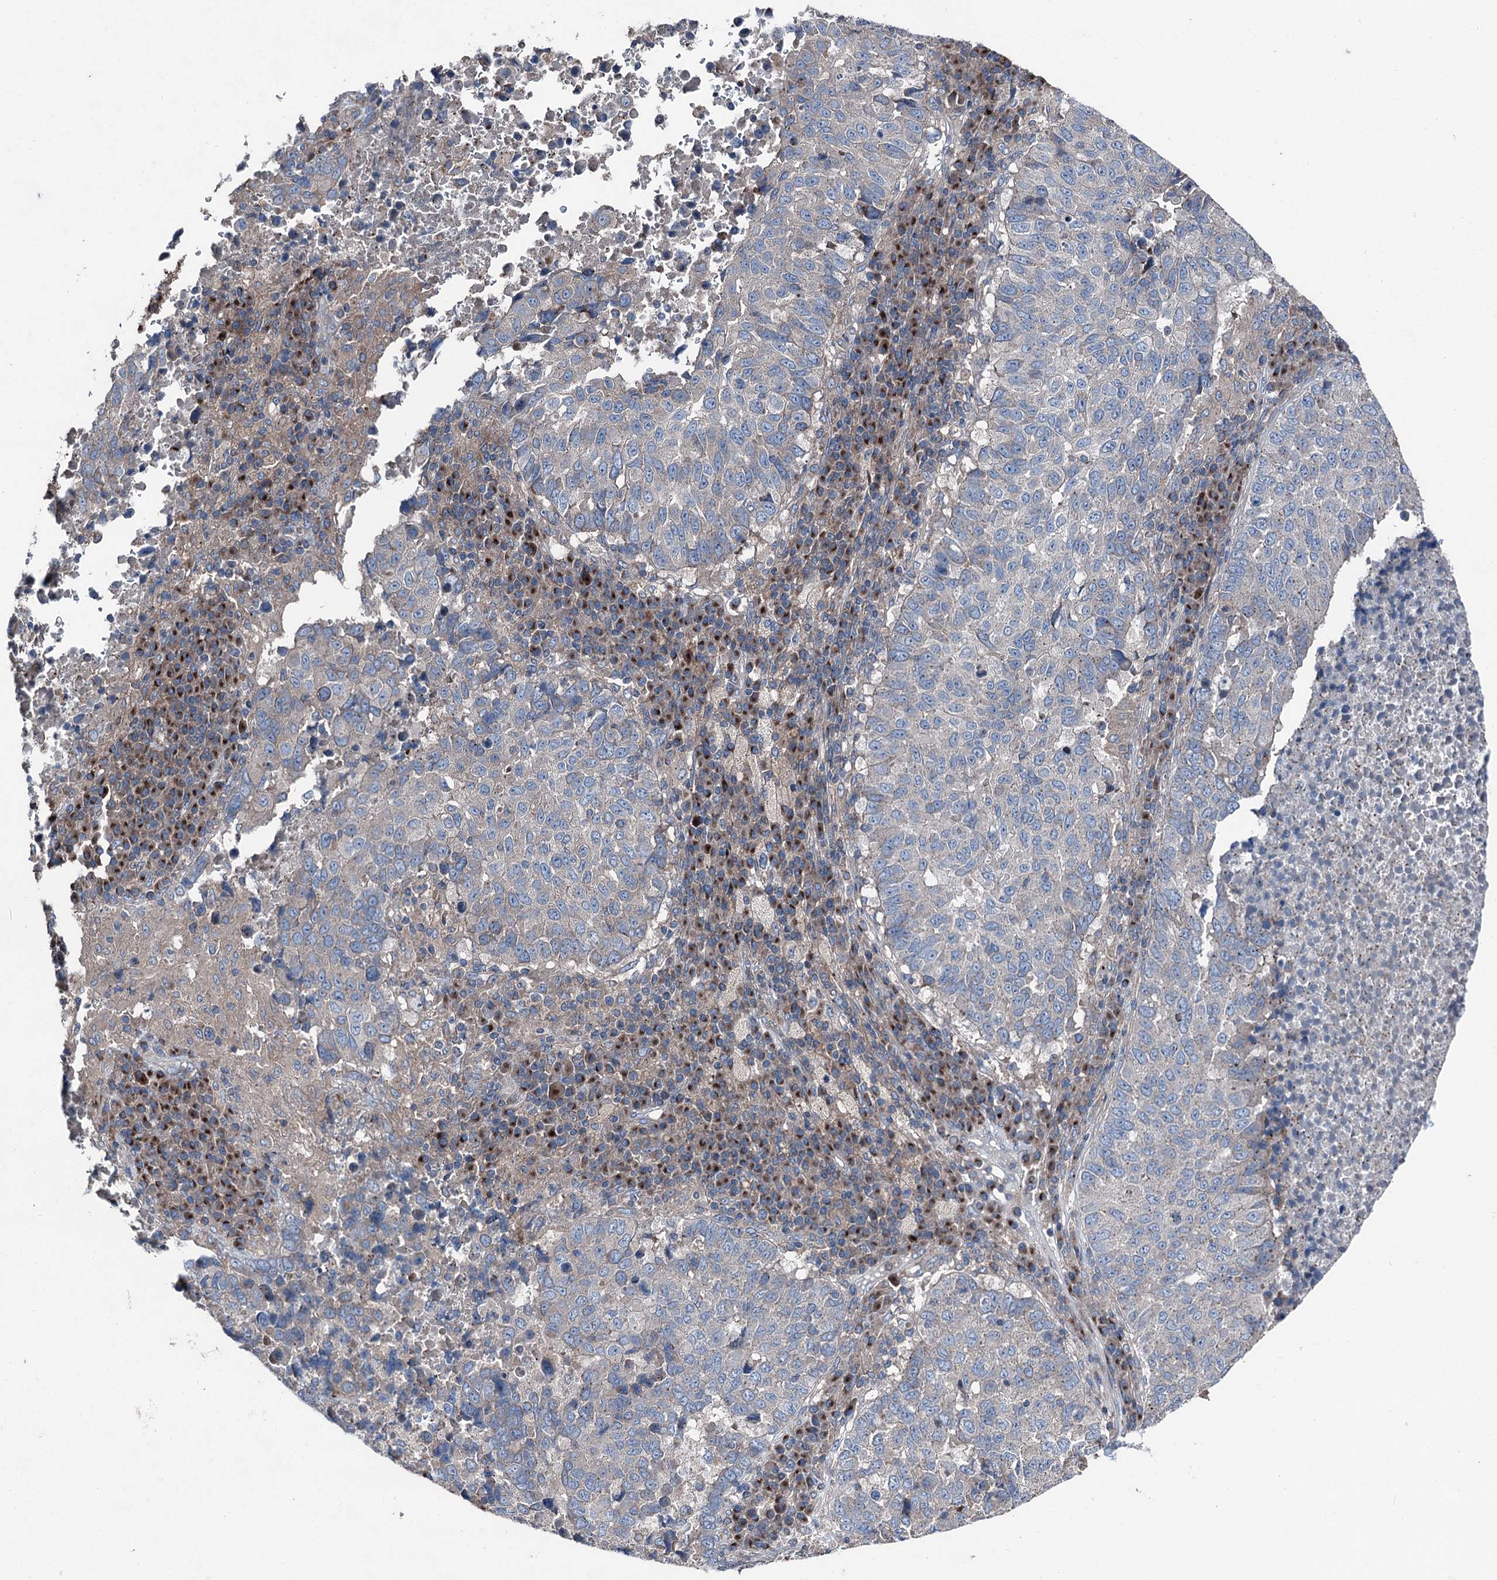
{"staining": {"intensity": "weak", "quantity": "<25%", "location": "cytoplasmic/membranous"}, "tissue": "lung cancer", "cell_type": "Tumor cells", "image_type": "cancer", "snomed": [{"axis": "morphology", "description": "Squamous cell carcinoma, NOS"}, {"axis": "topography", "description": "Lung"}], "caption": "Image shows no significant protein expression in tumor cells of lung cancer.", "gene": "RUFY1", "patient": {"sex": "male", "age": 73}}